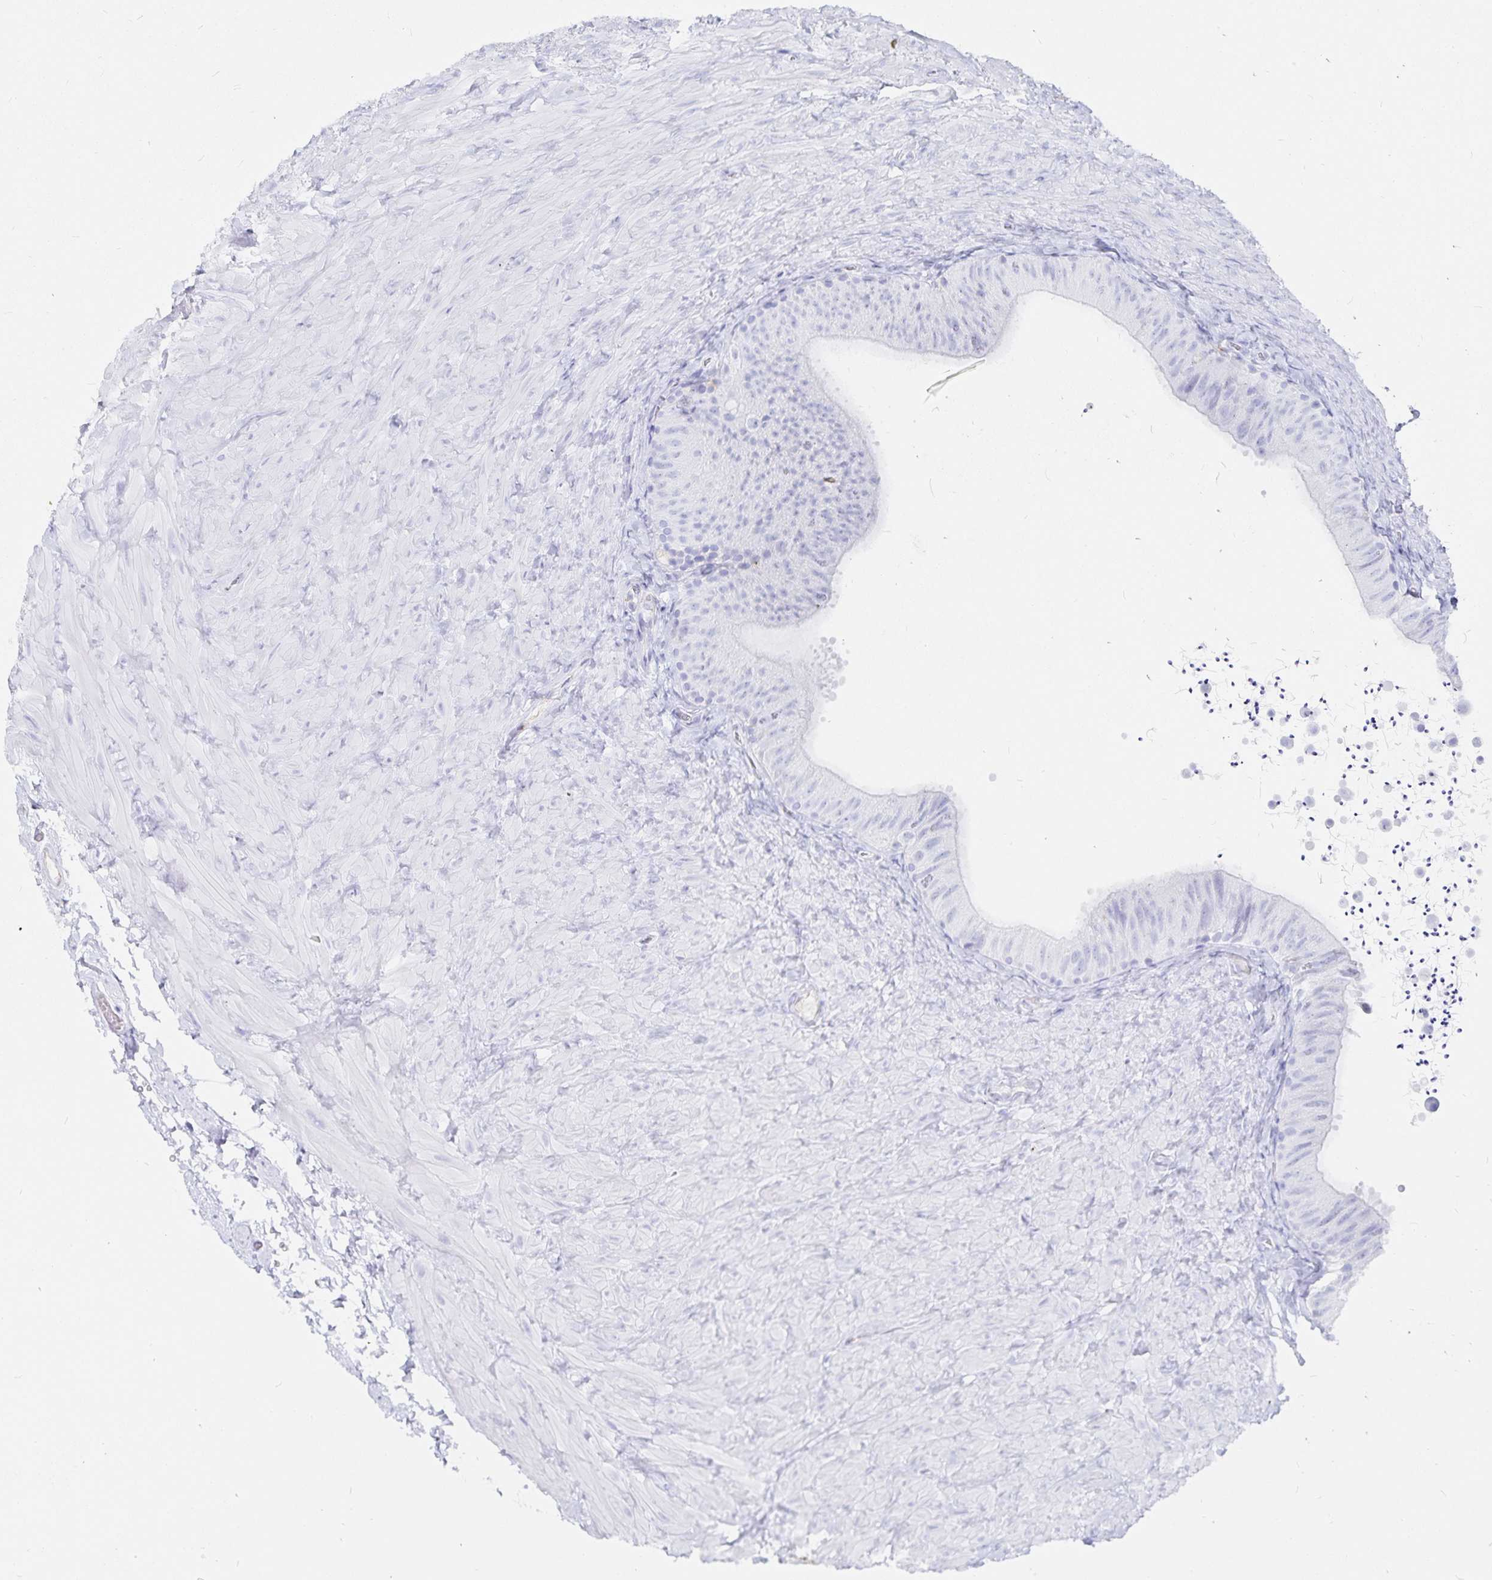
{"staining": {"intensity": "negative", "quantity": "none", "location": "none"}, "tissue": "epididymis", "cell_type": "Glandular cells", "image_type": "normal", "snomed": [{"axis": "morphology", "description": "Normal tissue, NOS"}, {"axis": "topography", "description": "Epididymis, spermatic cord, NOS"}, {"axis": "topography", "description": "Epididymis"}], "caption": "Immunohistochemistry photomicrograph of normal epididymis stained for a protein (brown), which demonstrates no expression in glandular cells.", "gene": "INSL5", "patient": {"sex": "male", "age": 31}}